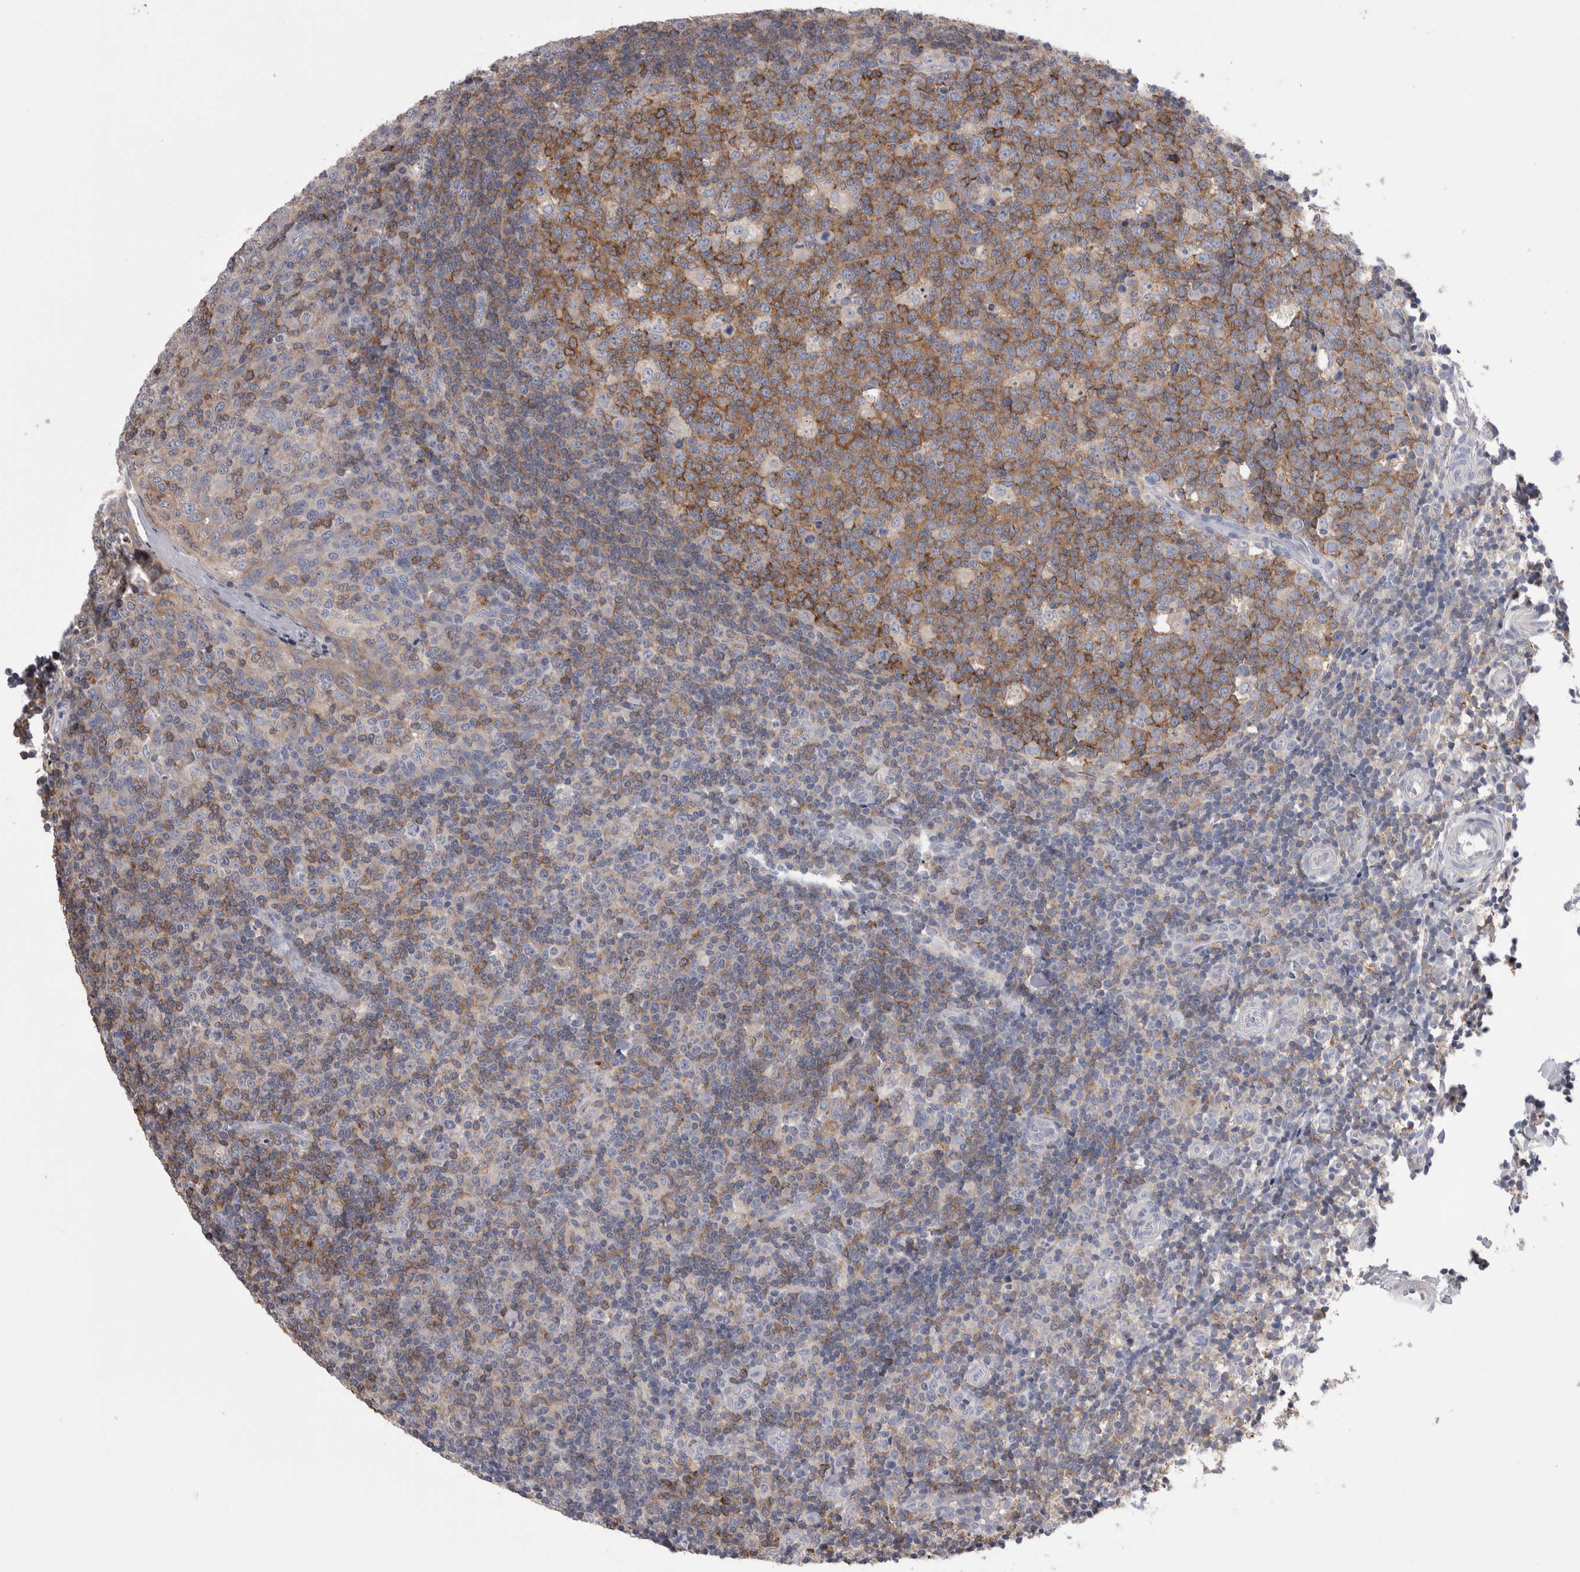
{"staining": {"intensity": "strong", "quantity": "25%-75%", "location": "cytoplasmic/membranous"}, "tissue": "tonsil", "cell_type": "Germinal center cells", "image_type": "normal", "snomed": [{"axis": "morphology", "description": "Normal tissue, NOS"}, {"axis": "topography", "description": "Tonsil"}], "caption": "Protein expression analysis of benign human tonsil reveals strong cytoplasmic/membranous expression in about 25%-75% of germinal center cells. (IHC, brightfield microscopy, high magnification).", "gene": "DCTN6", "patient": {"sex": "female", "age": 19}}